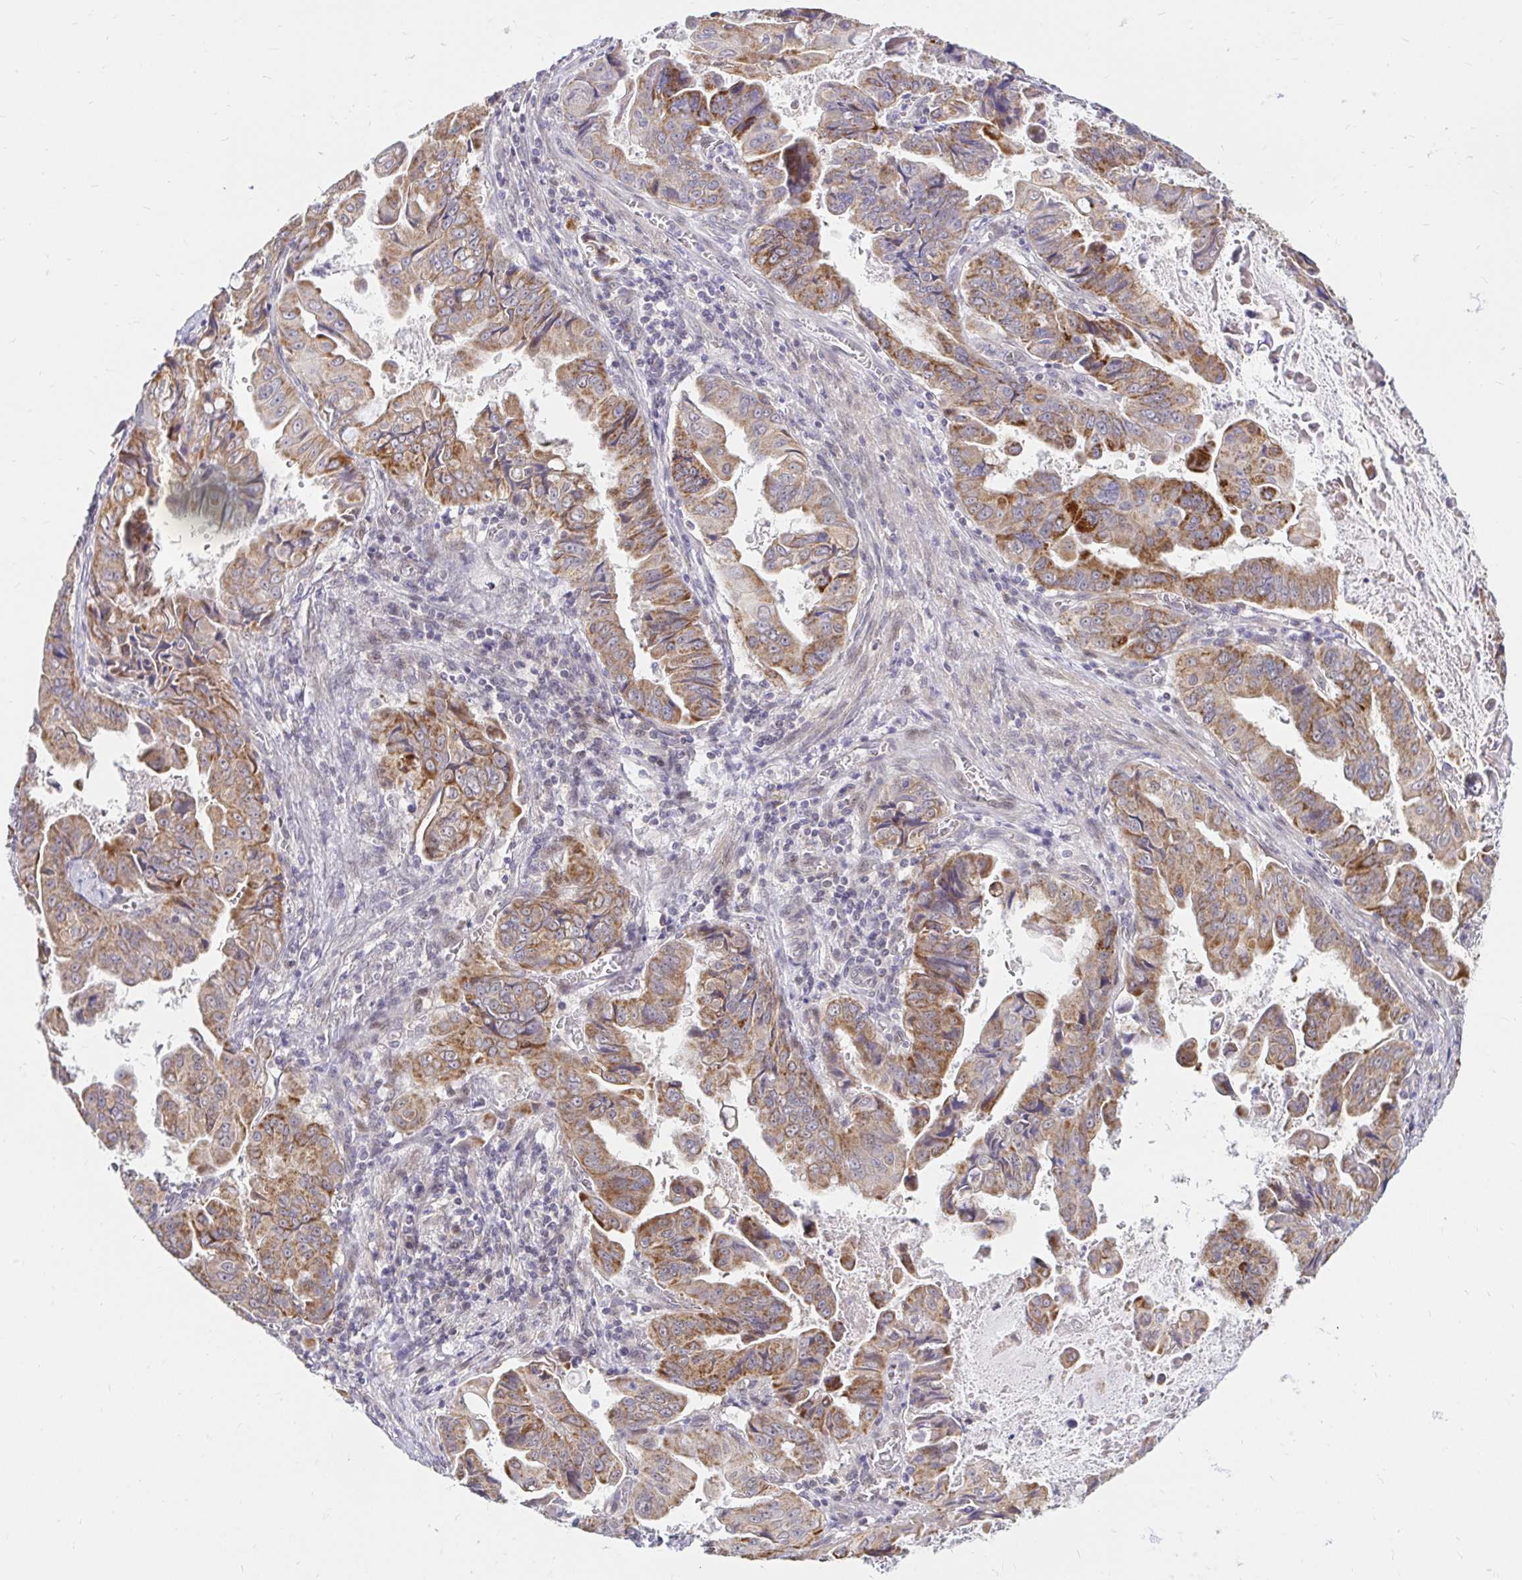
{"staining": {"intensity": "moderate", "quantity": ">75%", "location": "cytoplasmic/membranous"}, "tissue": "stomach cancer", "cell_type": "Tumor cells", "image_type": "cancer", "snomed": [{"axis": "morphology", "description": "Adenocarcinoma, NOS"}, {"axis": "topography", "description": "Stomach, upper"}], "caption": "Stomach cancer stained with a brown dye shows moderate cytoplasmic/membranous positive positivity in approximately >75% of tumor cells.", "gene": "TIMM50", "patient": {"sex": "male", "age": 80}}